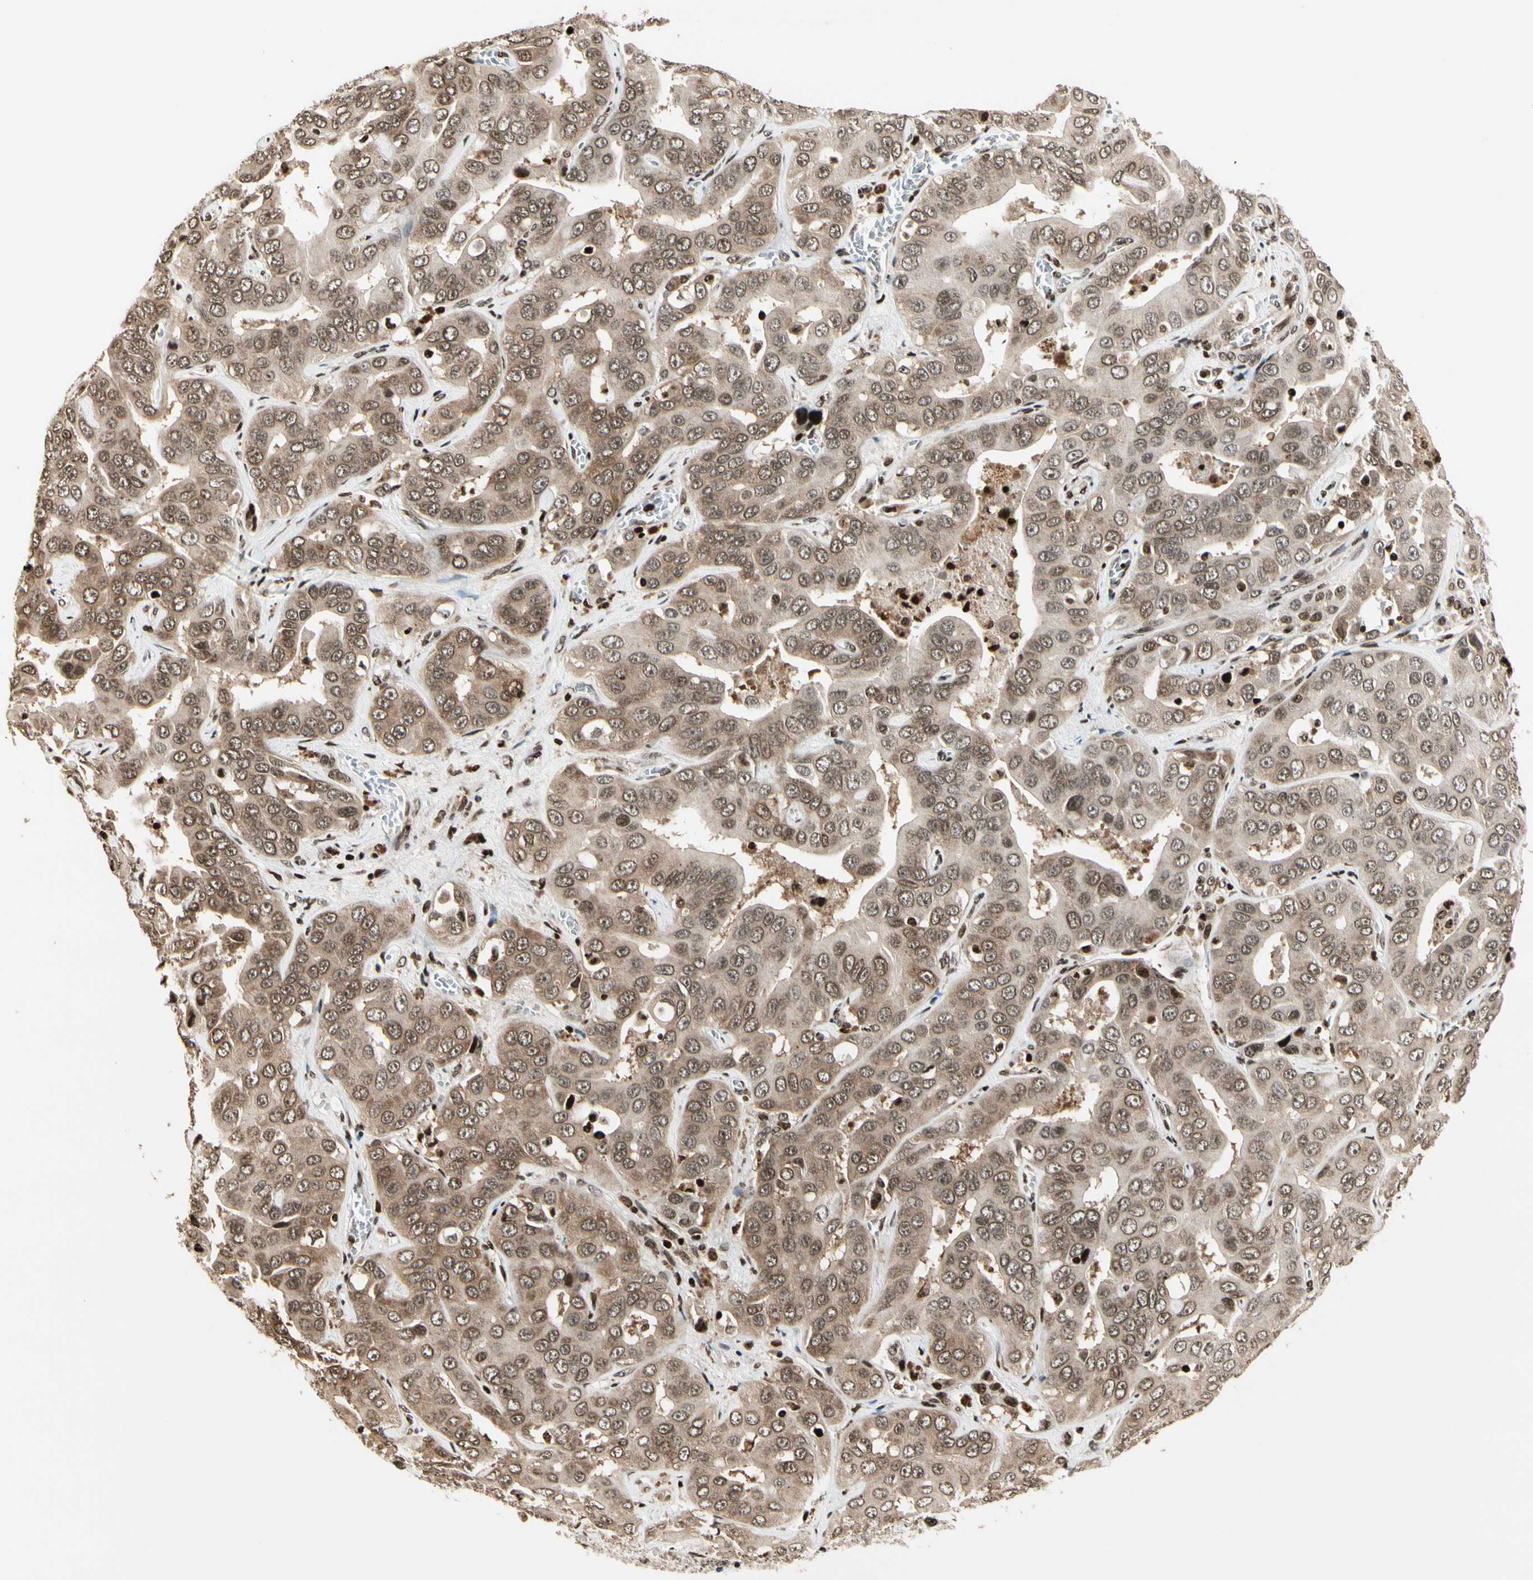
{"staining": {"intensity": "weak", "quantity": ">75%", "location": "cytoplasmic/membranous,nuclear"}, "tissue": "liver cancer", "cell_type": "Tumor cells", "image_type": "cancer", "snomed": [{"axis": "morphology", "description": "Cholangiocarcinoma"}, {"axis": "topography", "description": "Liver"}], "caption": "A micrograph of liver cancer stained for a protein displays weak cytoplasmic/membranous and nuclear brown staining in tumor cells.", "gene": "TSHZ3", "patient": {"sex": "female", "age": 52}}